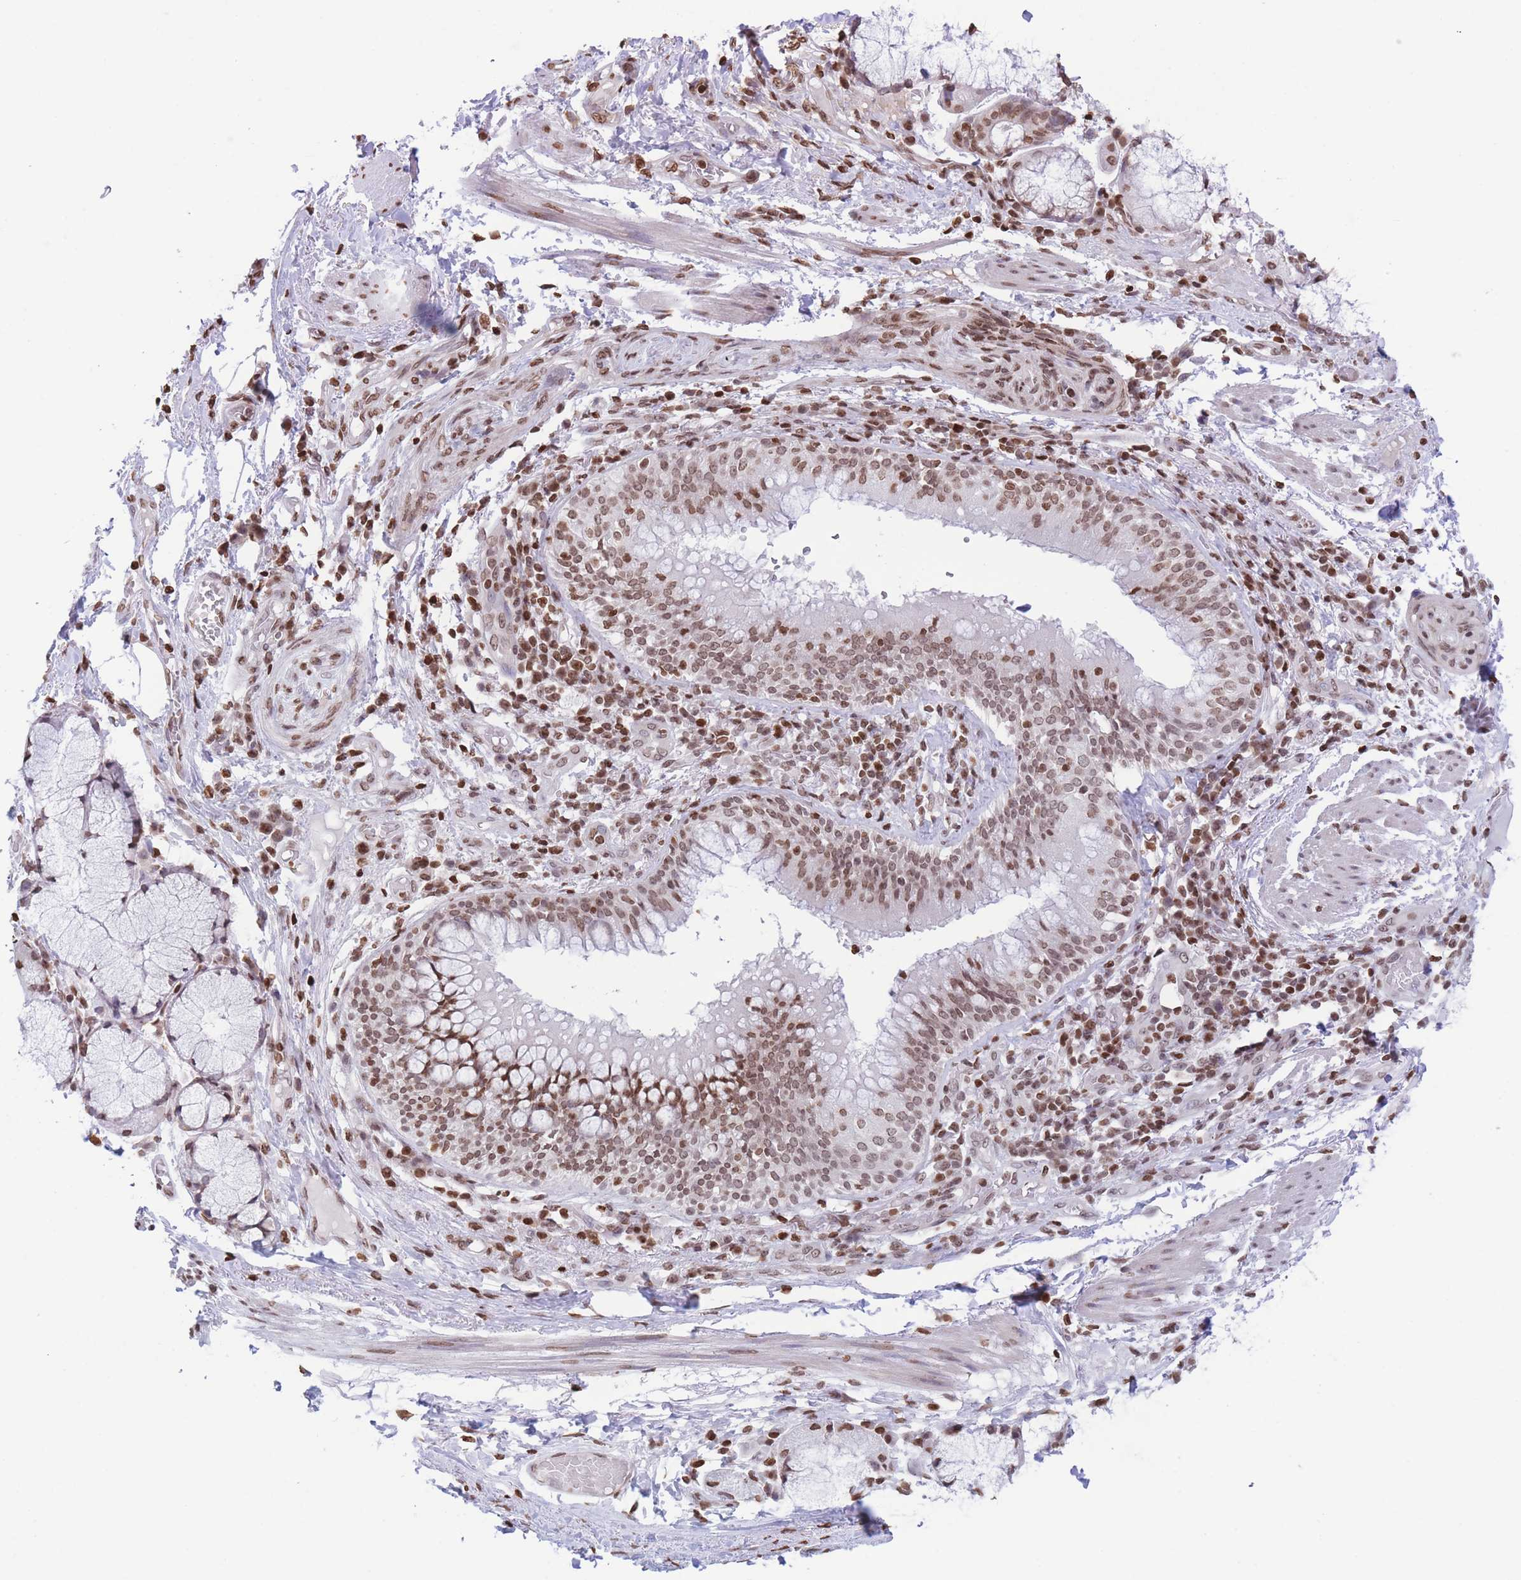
{"staining": {"intensity": "moderate", "quantity": ">75%", "location": "nuclear"}, "tissue": "soft tissue", "cell_type": "Chondrocytes", "image_type": "normal", "snomed": [{"axis": "morphology", "description": "Normal tissue, NOS"}, {"axis": "topography", "description": "Cartilage tissue"}, {"axis": "topography", "description": "Bronchus"}], "caption": "High-magnification brightfield microscopy of unremarkable soft tissue stained with DAB (3,3'-diaminobenzidine) (brown) and counterstained with hematoxylin (blue). chondrocytes exhibit moderate nuclear staining is seen in approximately>75% of cells. The staining is performed using DAB brown chromogen to label protein expression. The nuclei are counter-stained blue using hematoxylin.", "gene": "H2BC10", "patient": {"sex": "male", "age": 56}}